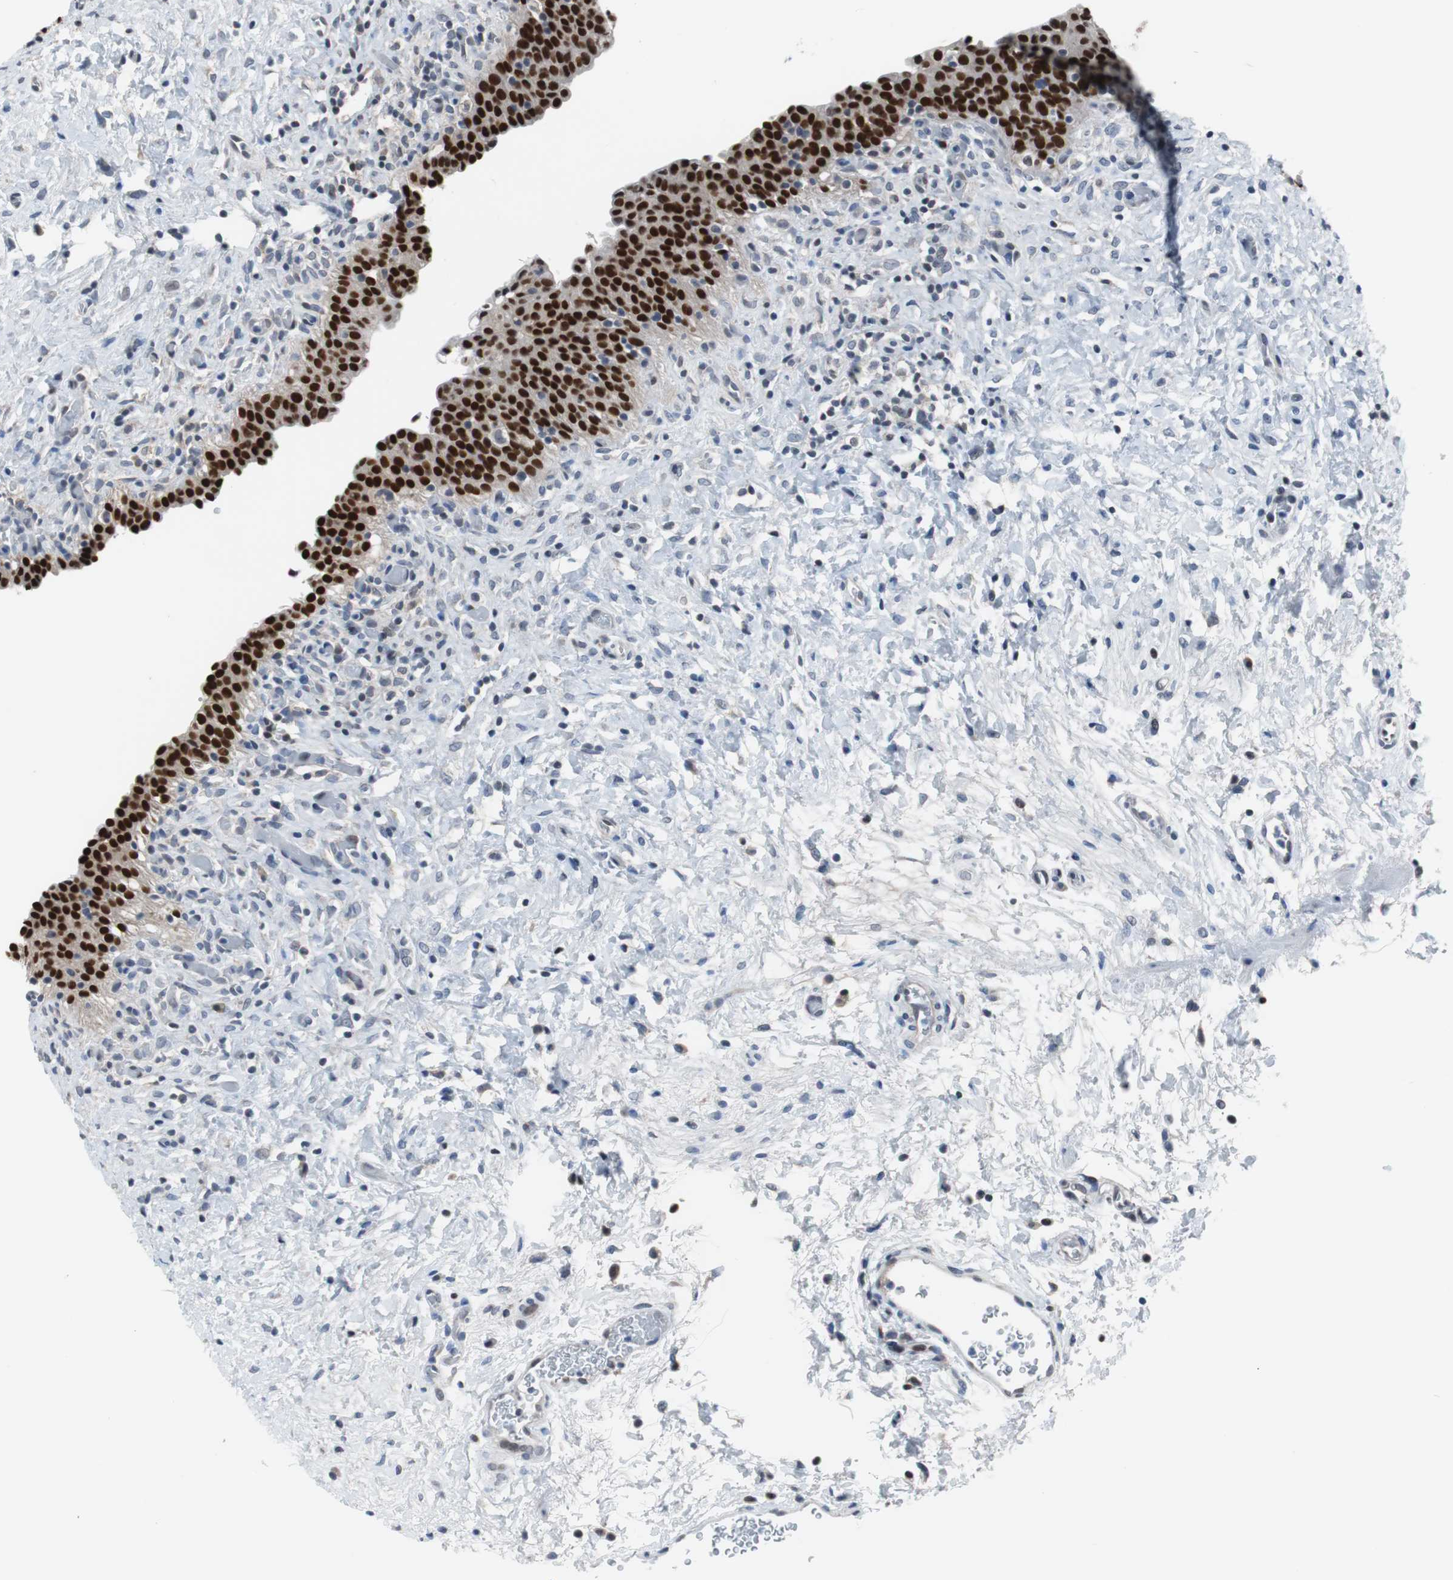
{"staining": {"intensity": "strong", "quantity": ">75%", "location": "nuclear"}, "tissue": "urinary bladder", "cell_type": "Urothelial cells", "image_type": "normal", "snomed": [{"axis": "morphology", "description": "Normal tissue, NOS"}, {"axis": "topography", "description": "Urinary bladder"}], "caption": "DAB (3,3'-diaminobenzidine) immunohistochemical staining of normal urinary bladder displays strong nuclear protein expression in about >75% of urothelial cells.", "gene": "TP63", "patient": {"sex": "male", "age": 51}}